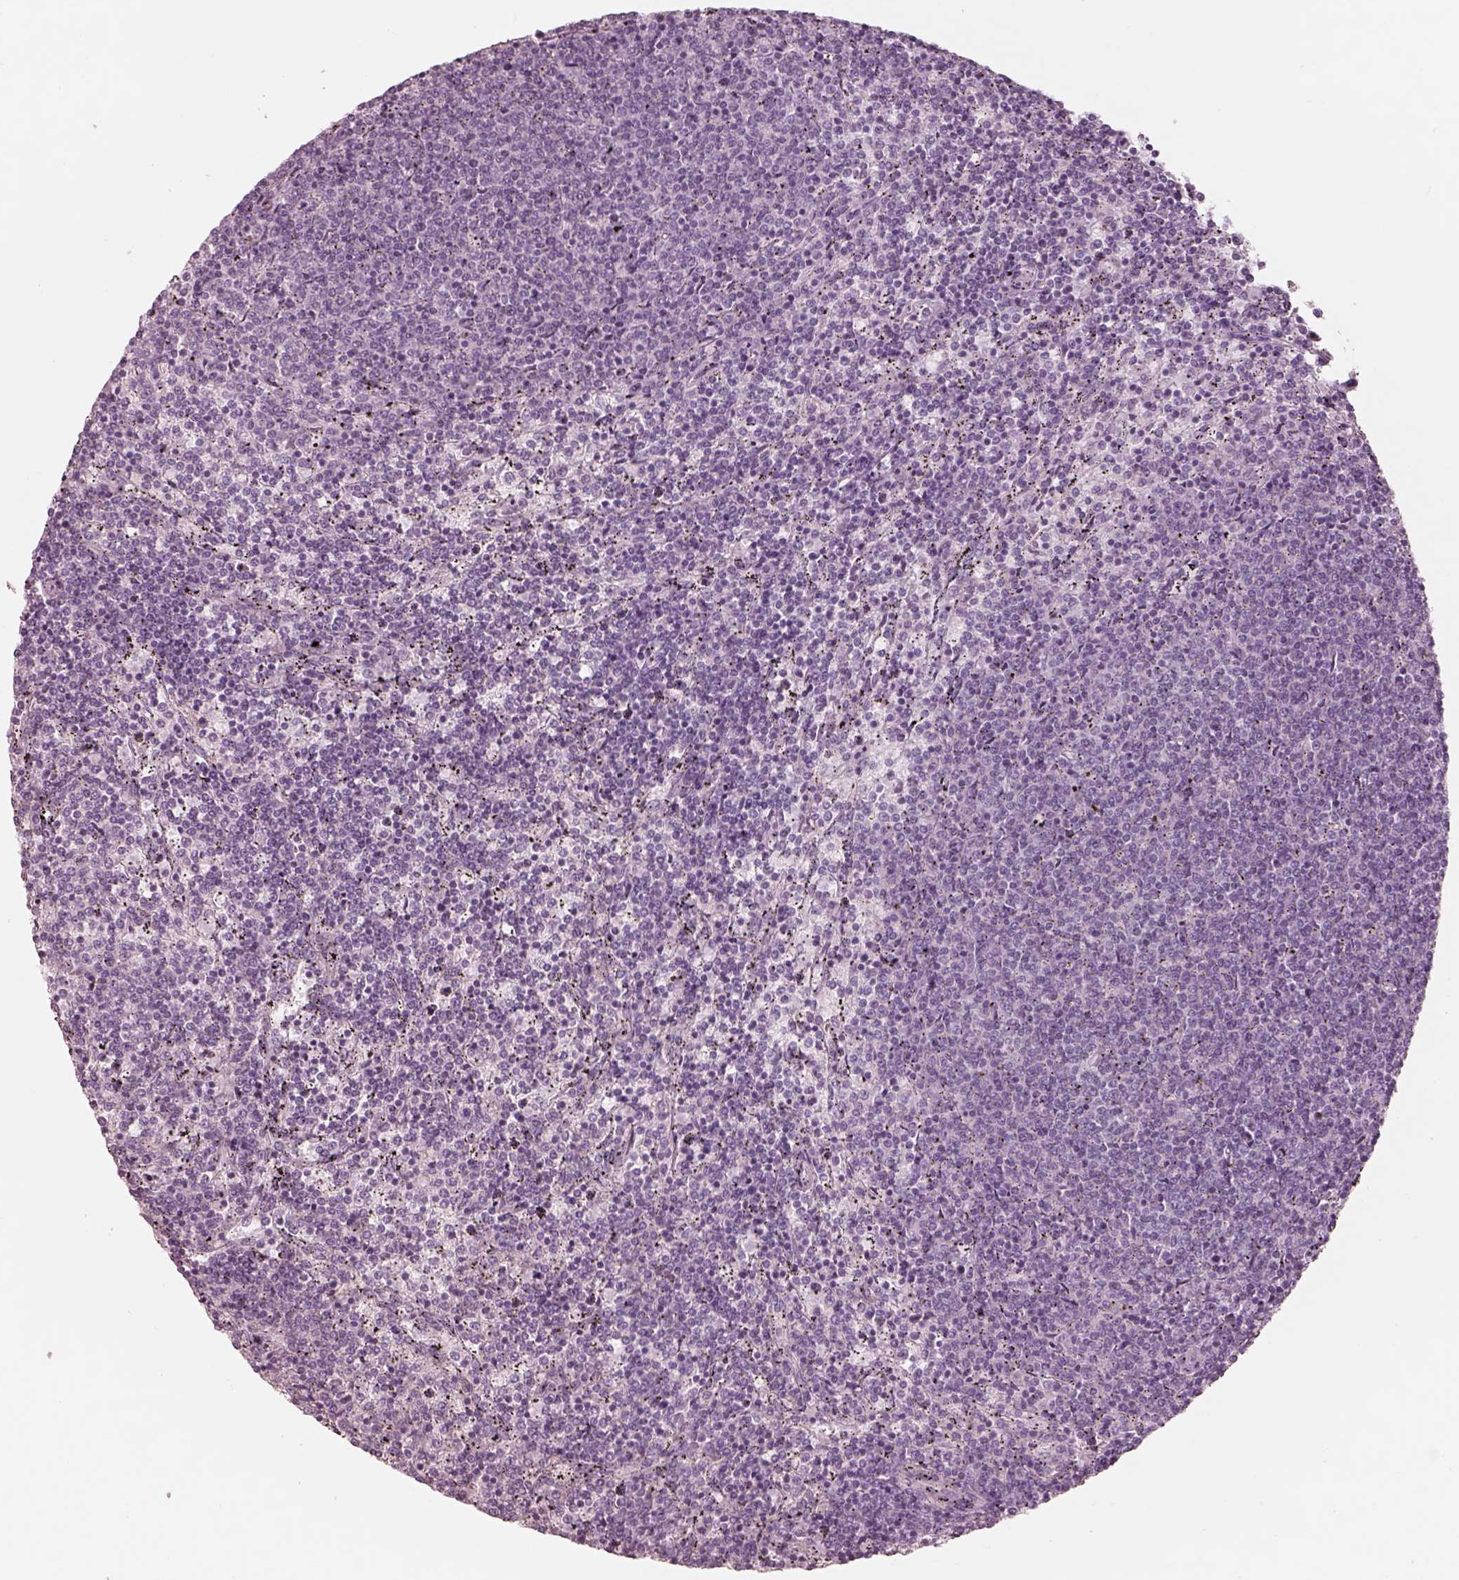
{"staining": {"intensity": "negative", "quantity": "none", "location": "none"}, "tissue": "lymphoma", "cell_type": "Tumor cells", "image_type": "cancer", "snomed": [{"axis": "morphology", "description": "Malignant lymphoma, non-Hodgkin's type, Low grade"}, {"axis": "topography", "description": "Spleen"}], "caption": "Tumor cells show no significant staining in low-grade malignant lymphoma, non-Hodgkin's type.", "gene": "PON3", "patient": {"sex": "female", "age": 50}}